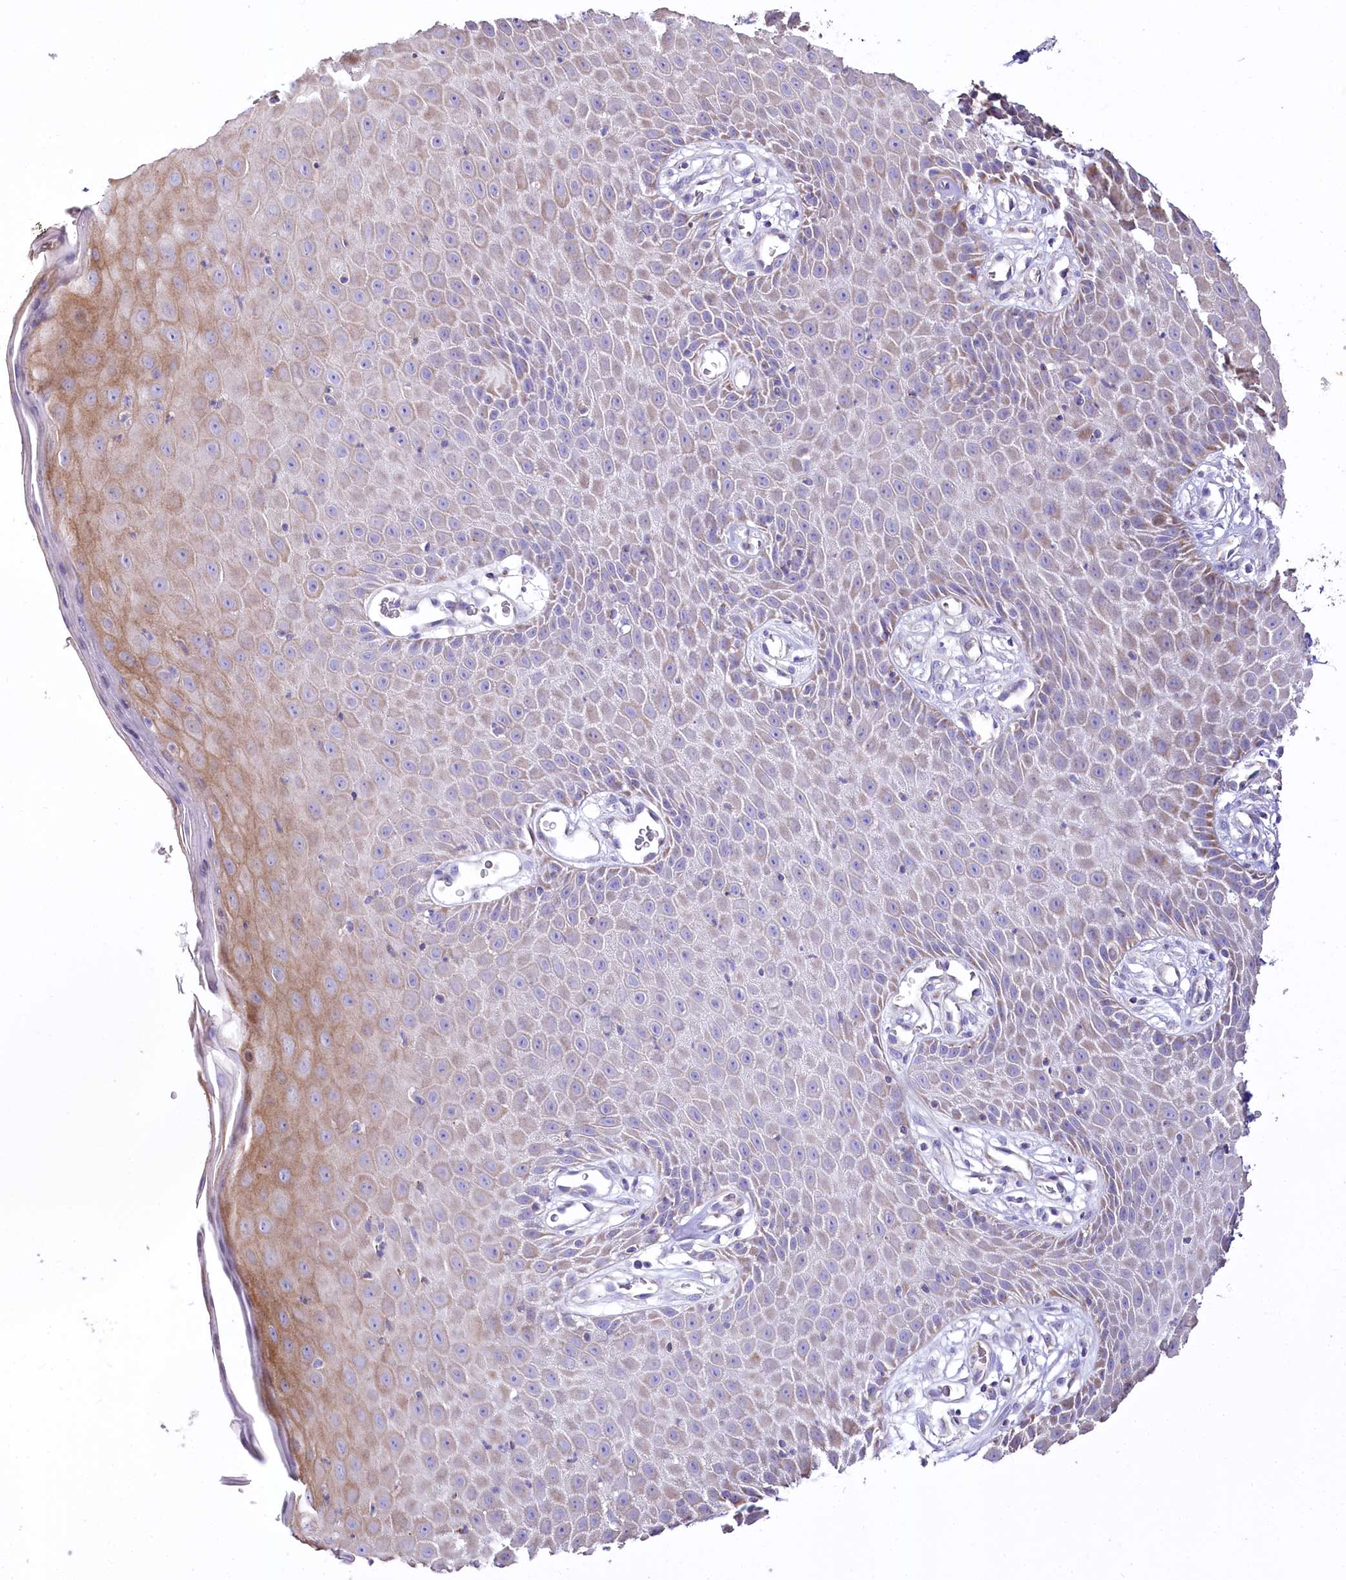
{"staining": {"intensity": "moderate", "quantity": ">75%", "location": "cytoplasmic/membranous"}, "tissue": "skin", "cell_type": "Epidermal cells", "image_type": "normal", "snomed": [{"axis": "morphology", "description": "Normal tissue, NOS"}, {"axis": "topography", "description": "Vulva"}], "caption": "Skin stained for a protein reveals moderate cytoplasmic/membranous positivity in epidermal cells. (DAB (3,3'-diaminobenzidine) IHC with brightfield microscopy, high magnification).", "gene": "PTER", "patient": {"sex": "female", "age": 68}}